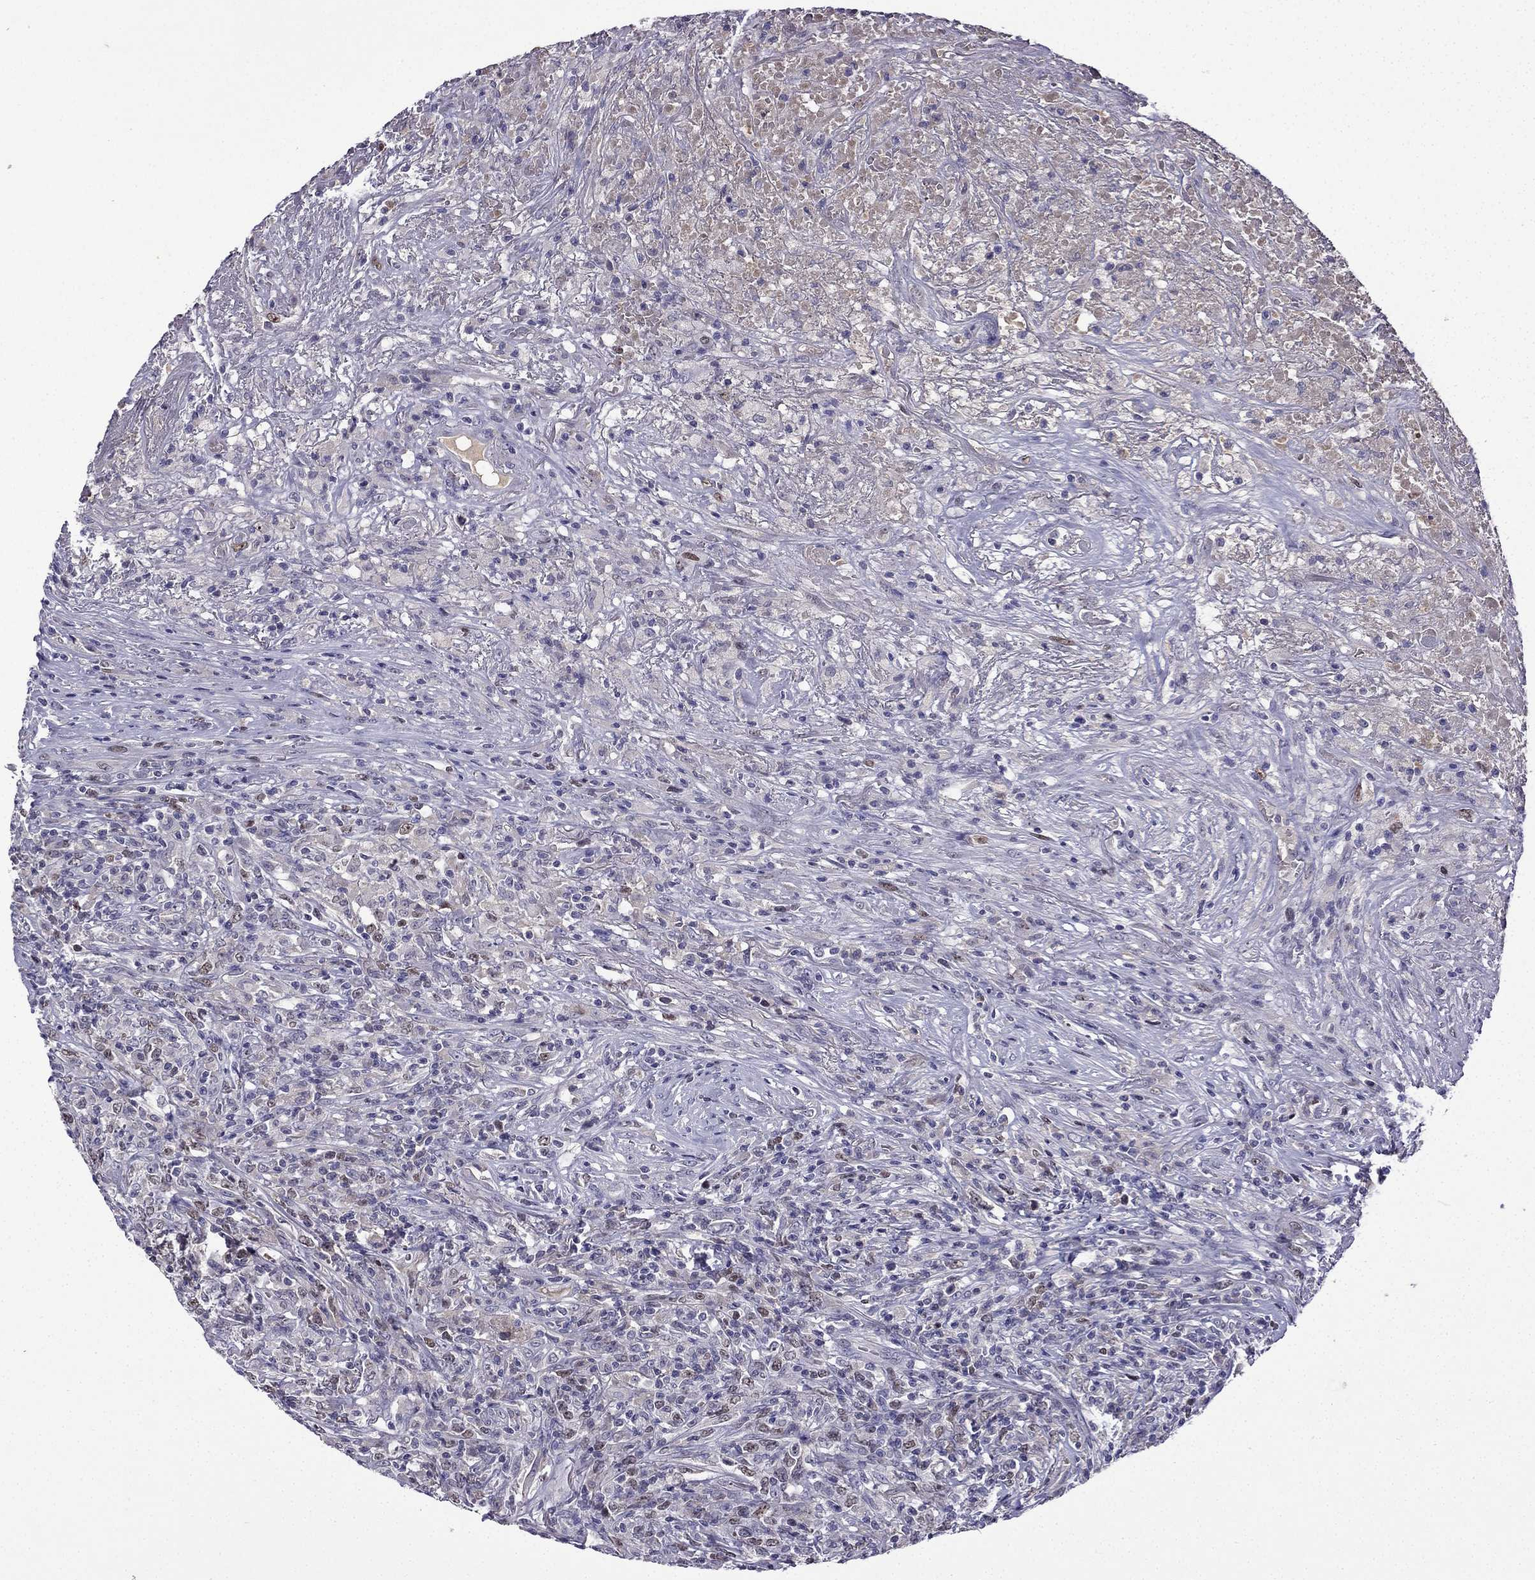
{"staining": {"intensity": "weak", "quantity": "<25%", "location": "nuclear"}, "tissue": "lymphoma", "cell_type": "Tumor cells", "image_type": "cancer", "snomed": [{"axis": "morphology", "description": "Malignant lymphoma, non-Hodgkin's type, High grade"}, {"axis": "topography", "description": "Lung"}], "caption": "Immunohistochemistry (IHC) micrograph of neoplastic tissue: human lymphoma stained with DAB (3,3'-diaminobenzidine) demonstrates no significant protein positivity in tumor cells.", "gene": "UHRF1", "patient": {"sex": "male", "age": 79}}